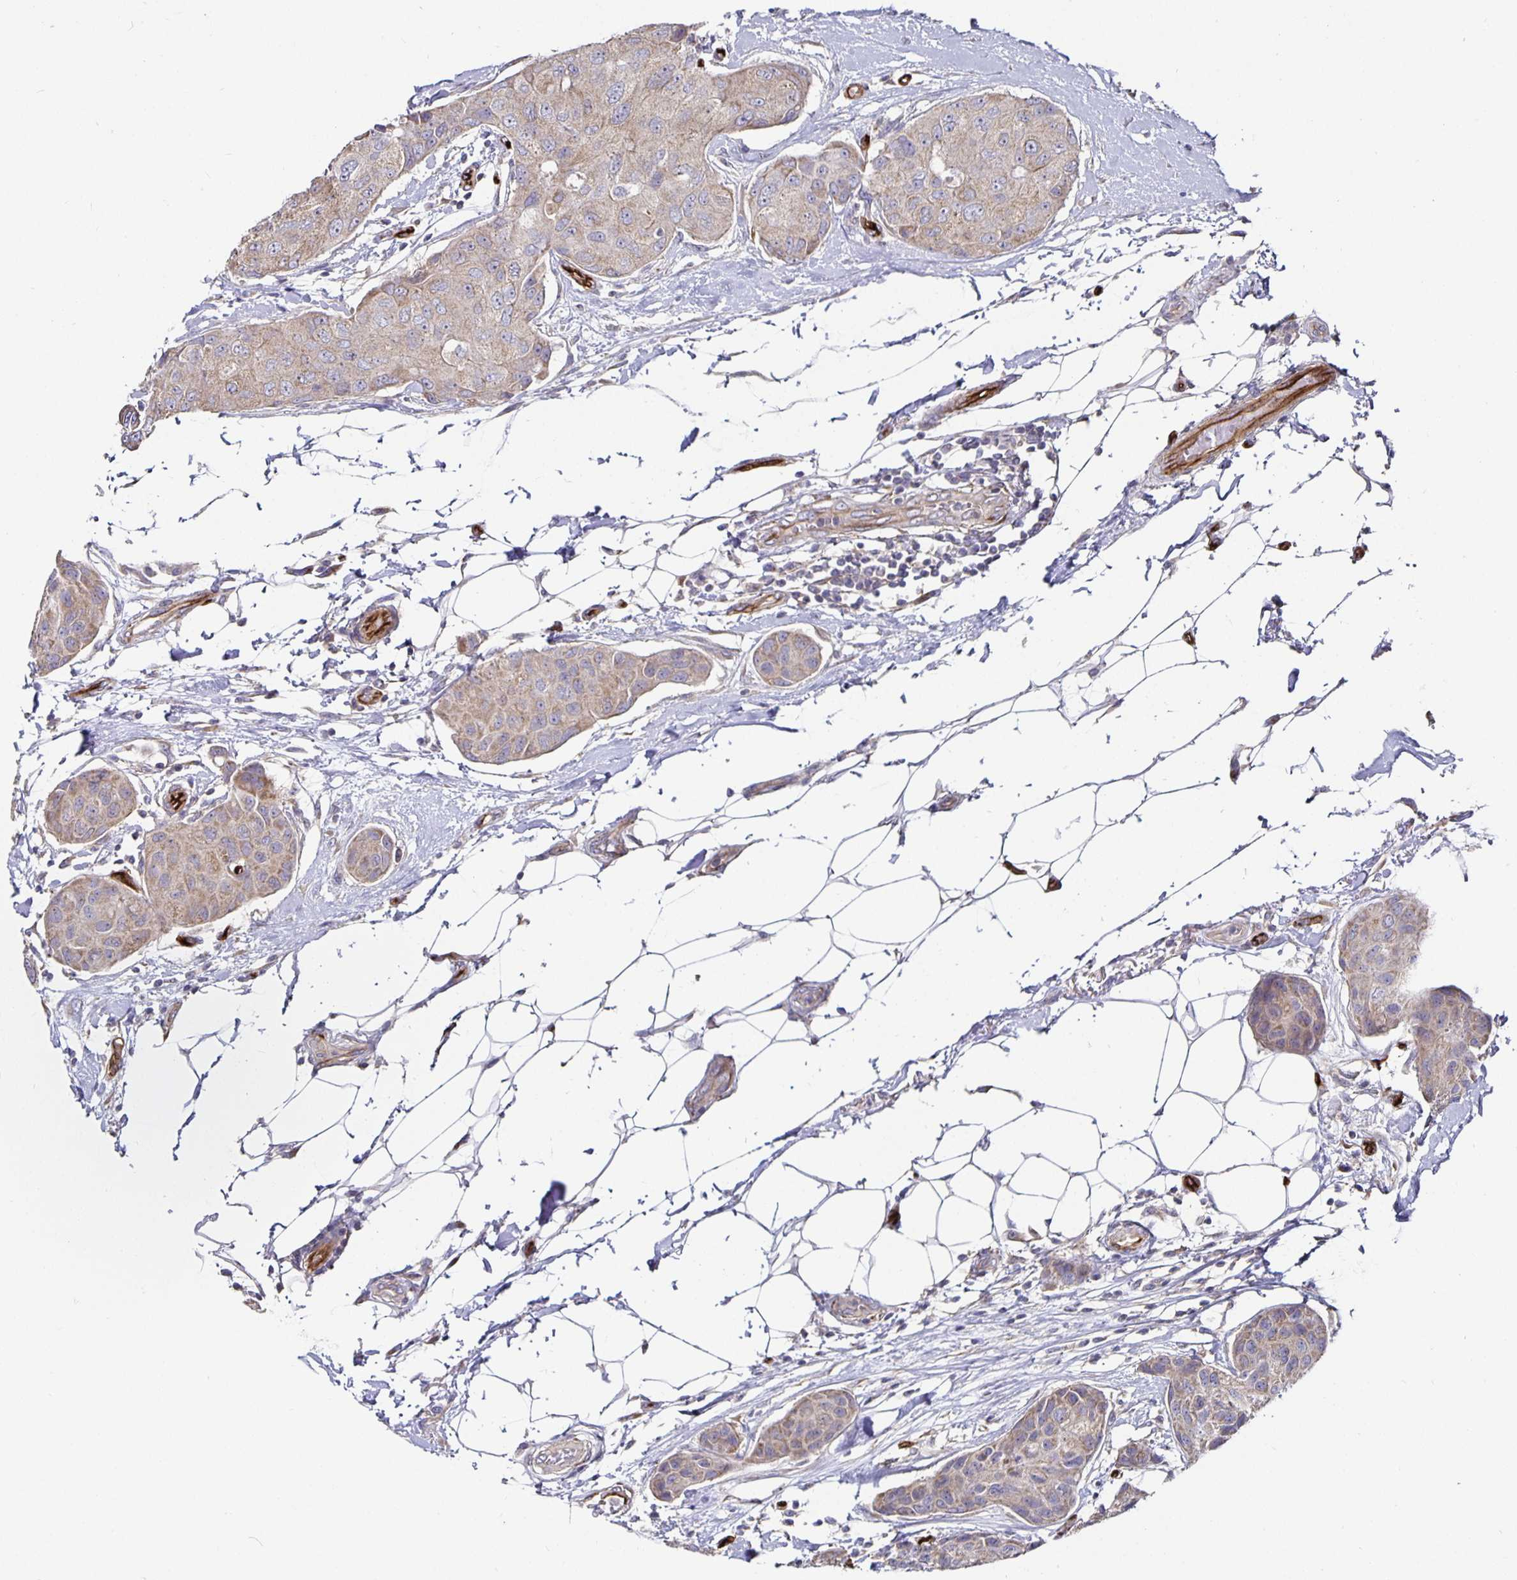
{"staining": {"intensity": "weak", "quantity": "25%-75%", "location": "cytoplasmic/membranous"}, "tissue": "breast cancer", "cell_type": "Tumor cells", "image_type": "cancer", "snomed": [{"axis": "morphology", "description": "Duct carcinoma"}, {"axis": "topography", "description": "Breast"}, {"axis": "topography", "description": "Lymph node"}], "caption": "This histopathology image demonstrates invasive ductal carcinoma (breast) stained with immunohistochemistry (IHC) to label a protein in brown. The cytoplasmic/membranous of tumor cells show weak positivity for the protein. Nuclei are counter-stained blue.", "gene": "PODXL", "patient": {"sex": "female", "age": 80}}